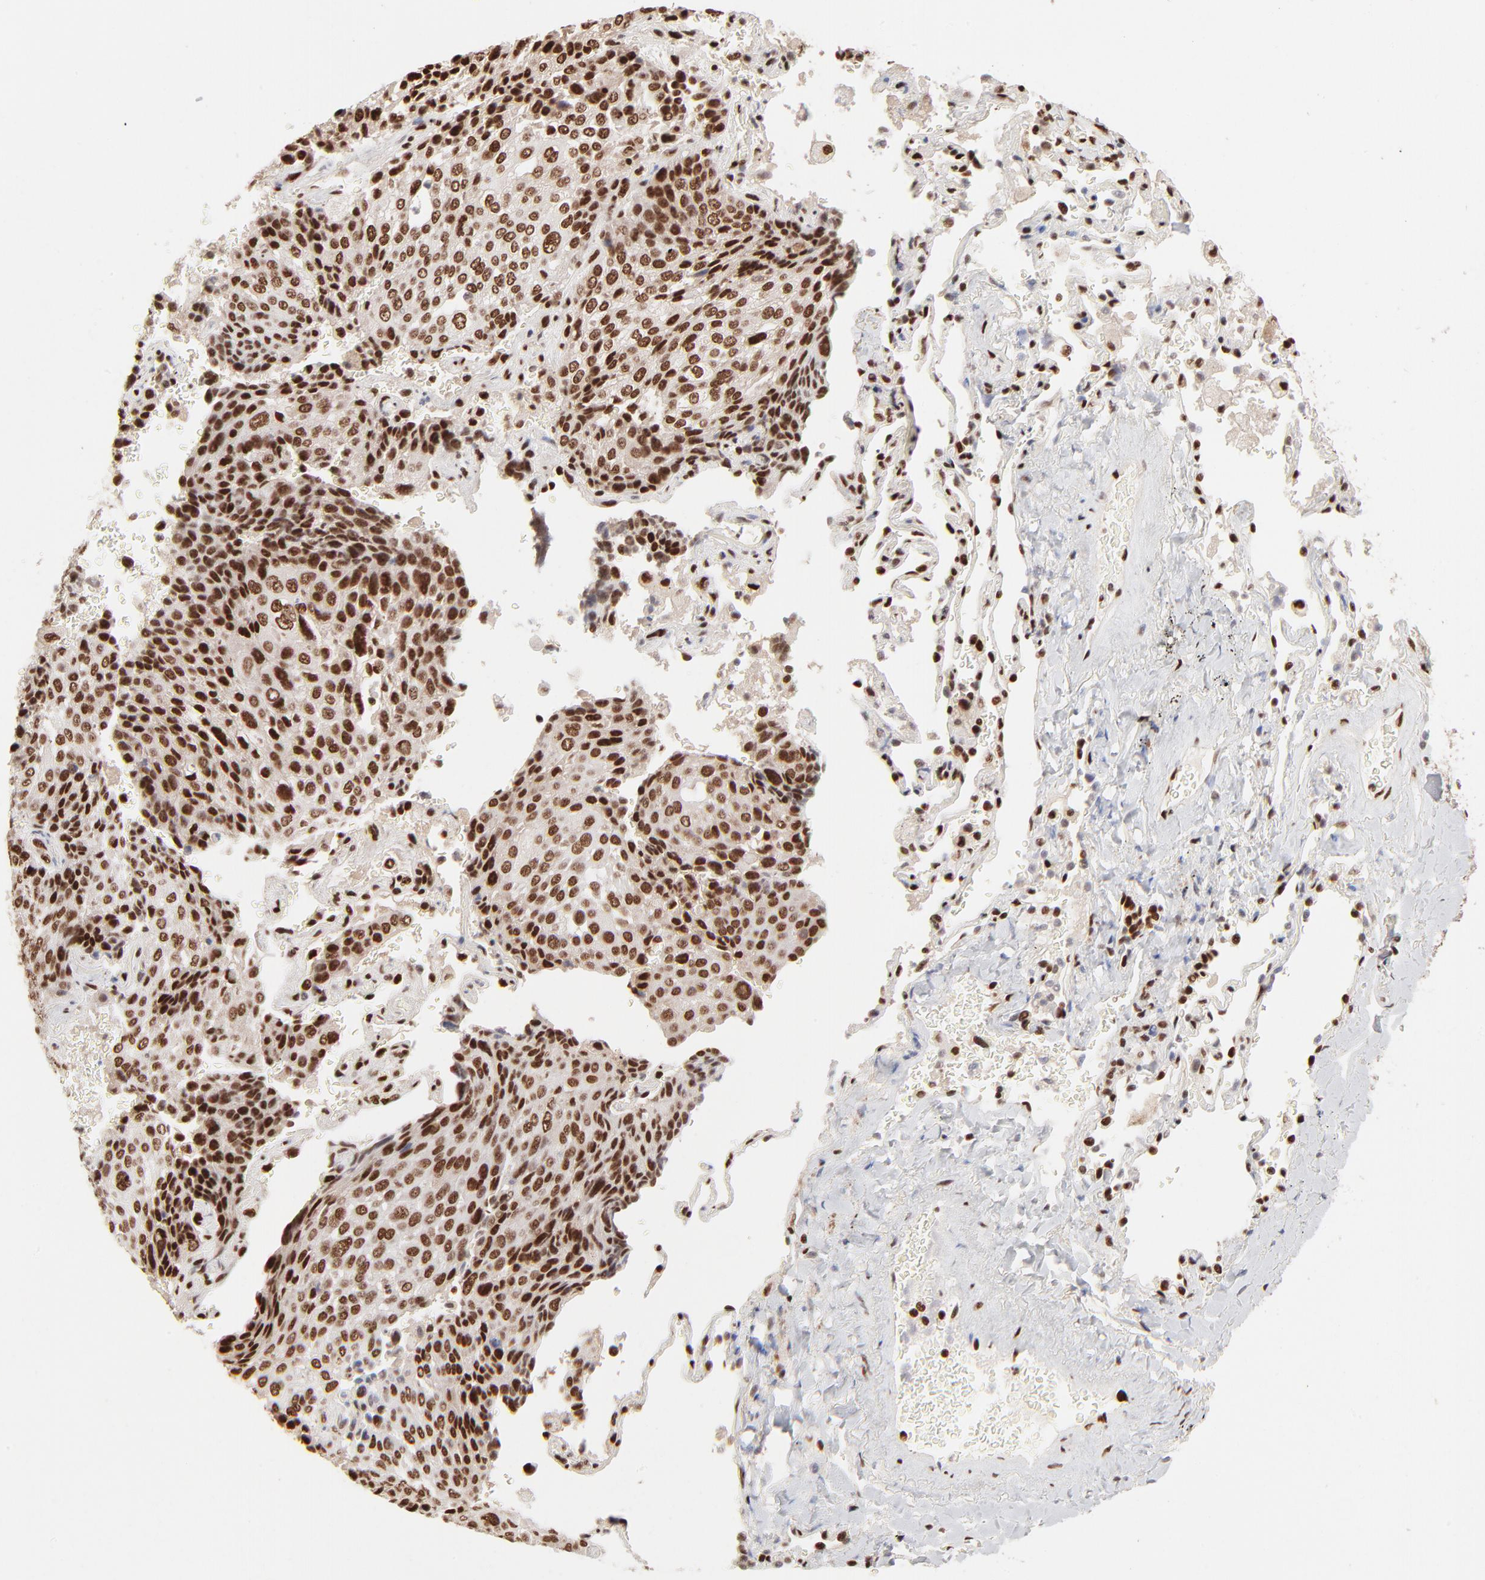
{"staining": {"intensity": "strong", "quantity": ">75%", "location": "nuclear"}, "tissue": "lung cancer", "cell_type": "Tumor cells", "image_type": "cancer", "snomed": [{"axis": "morphology", "description": "Squamous cell carcinoma, NOS"}, {"axis": "topography", "description": "Lung"}], "caption": "Squamous cell carcinoma (lung) stained with IHC displays strong nuclear positivity in approximately >75% of tumor cells.", "gene": "TARDBP", "patient": {"sex": "male", "age": 54}}